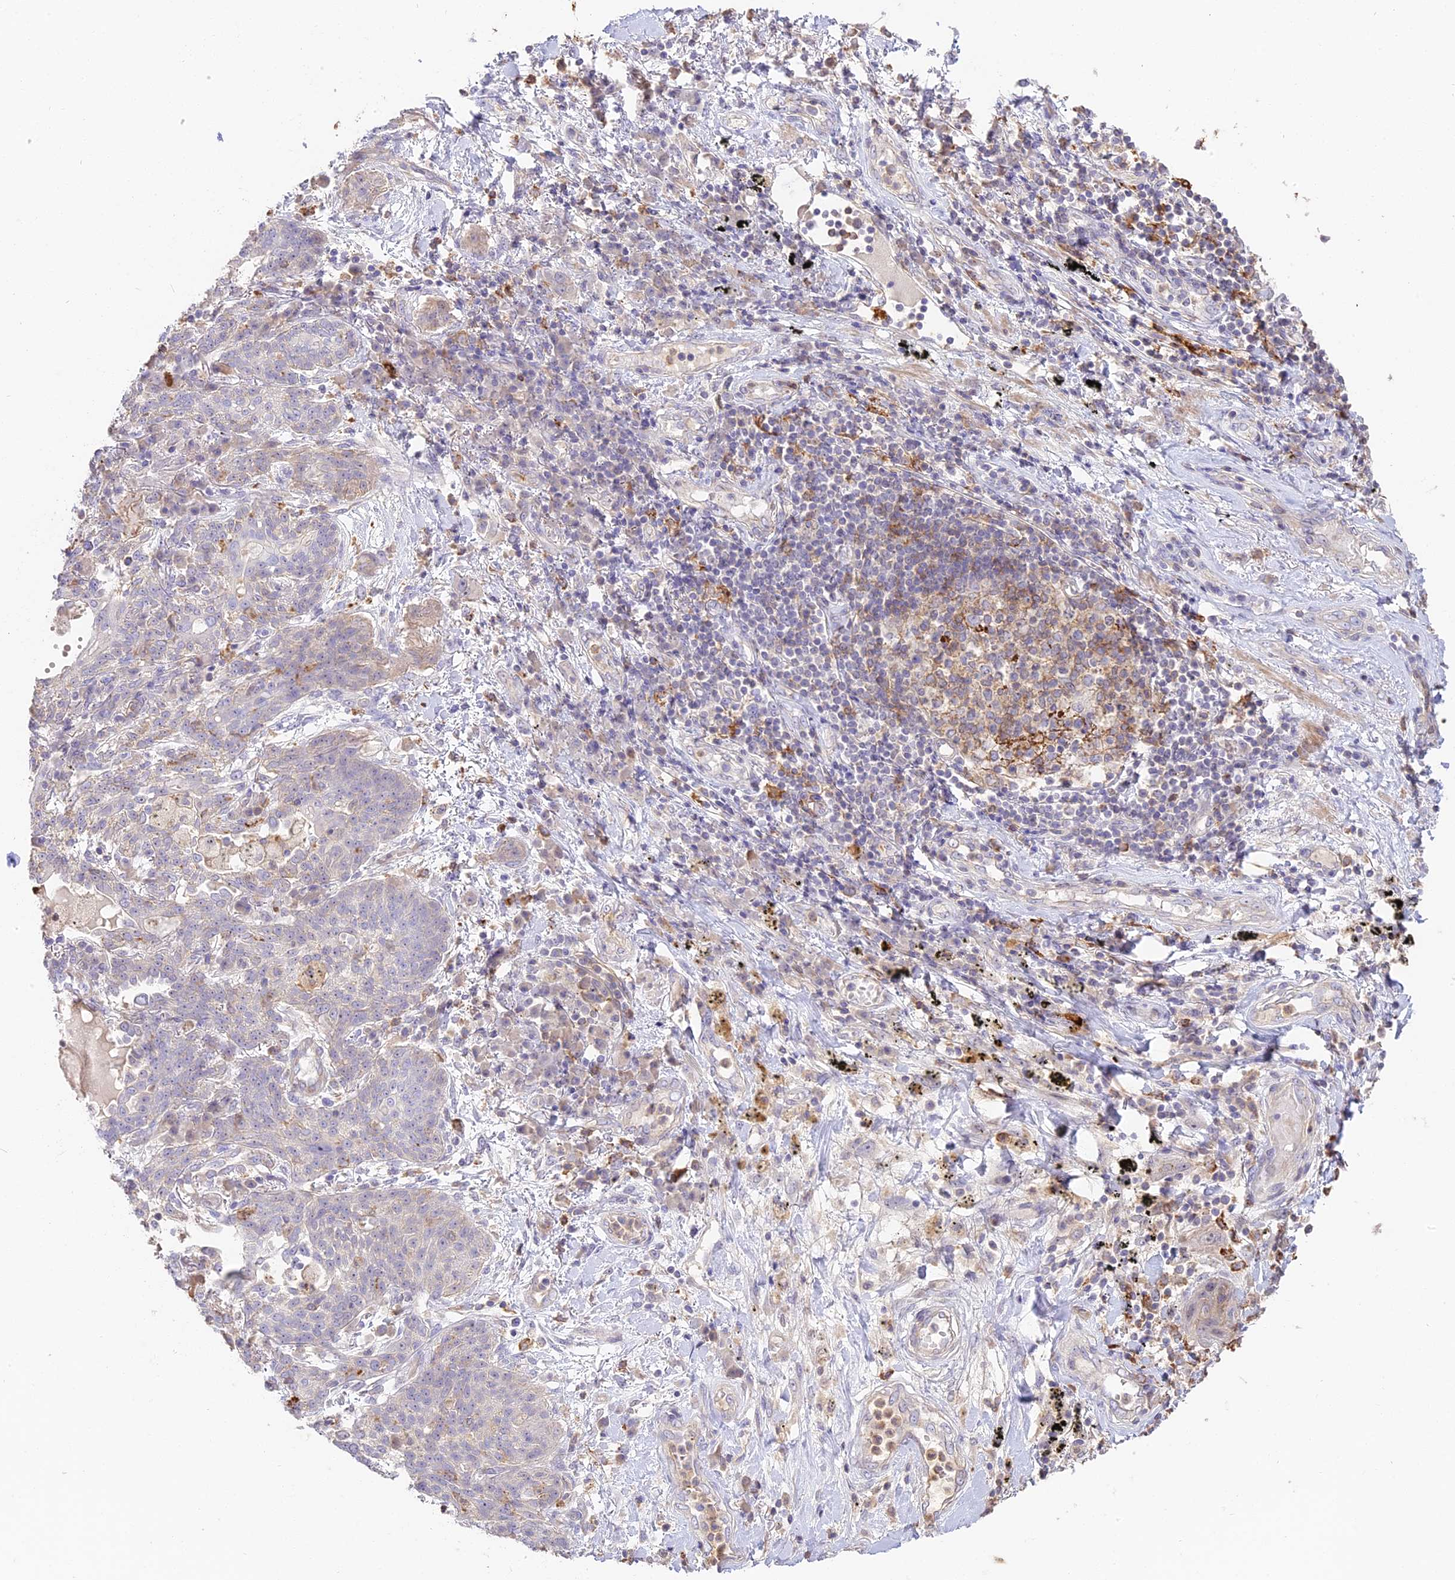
{"staining": {"intensity": "negative", "quantity": "none", "location": "none"}, "tissue": "lung cancer", "cell_type": "Tumor cells", "image_type": "cancer", "snomed": [{"axis": "morphology", "description": "Squamous cell carcinoma, NOS"}, {"axis": "topography", "description": "Lung"}], "caption": "Tumor cells show no significant protein expression in lung cancer.", "gene": "NOD2", "patient": {"sex": "female", "age": 70}}